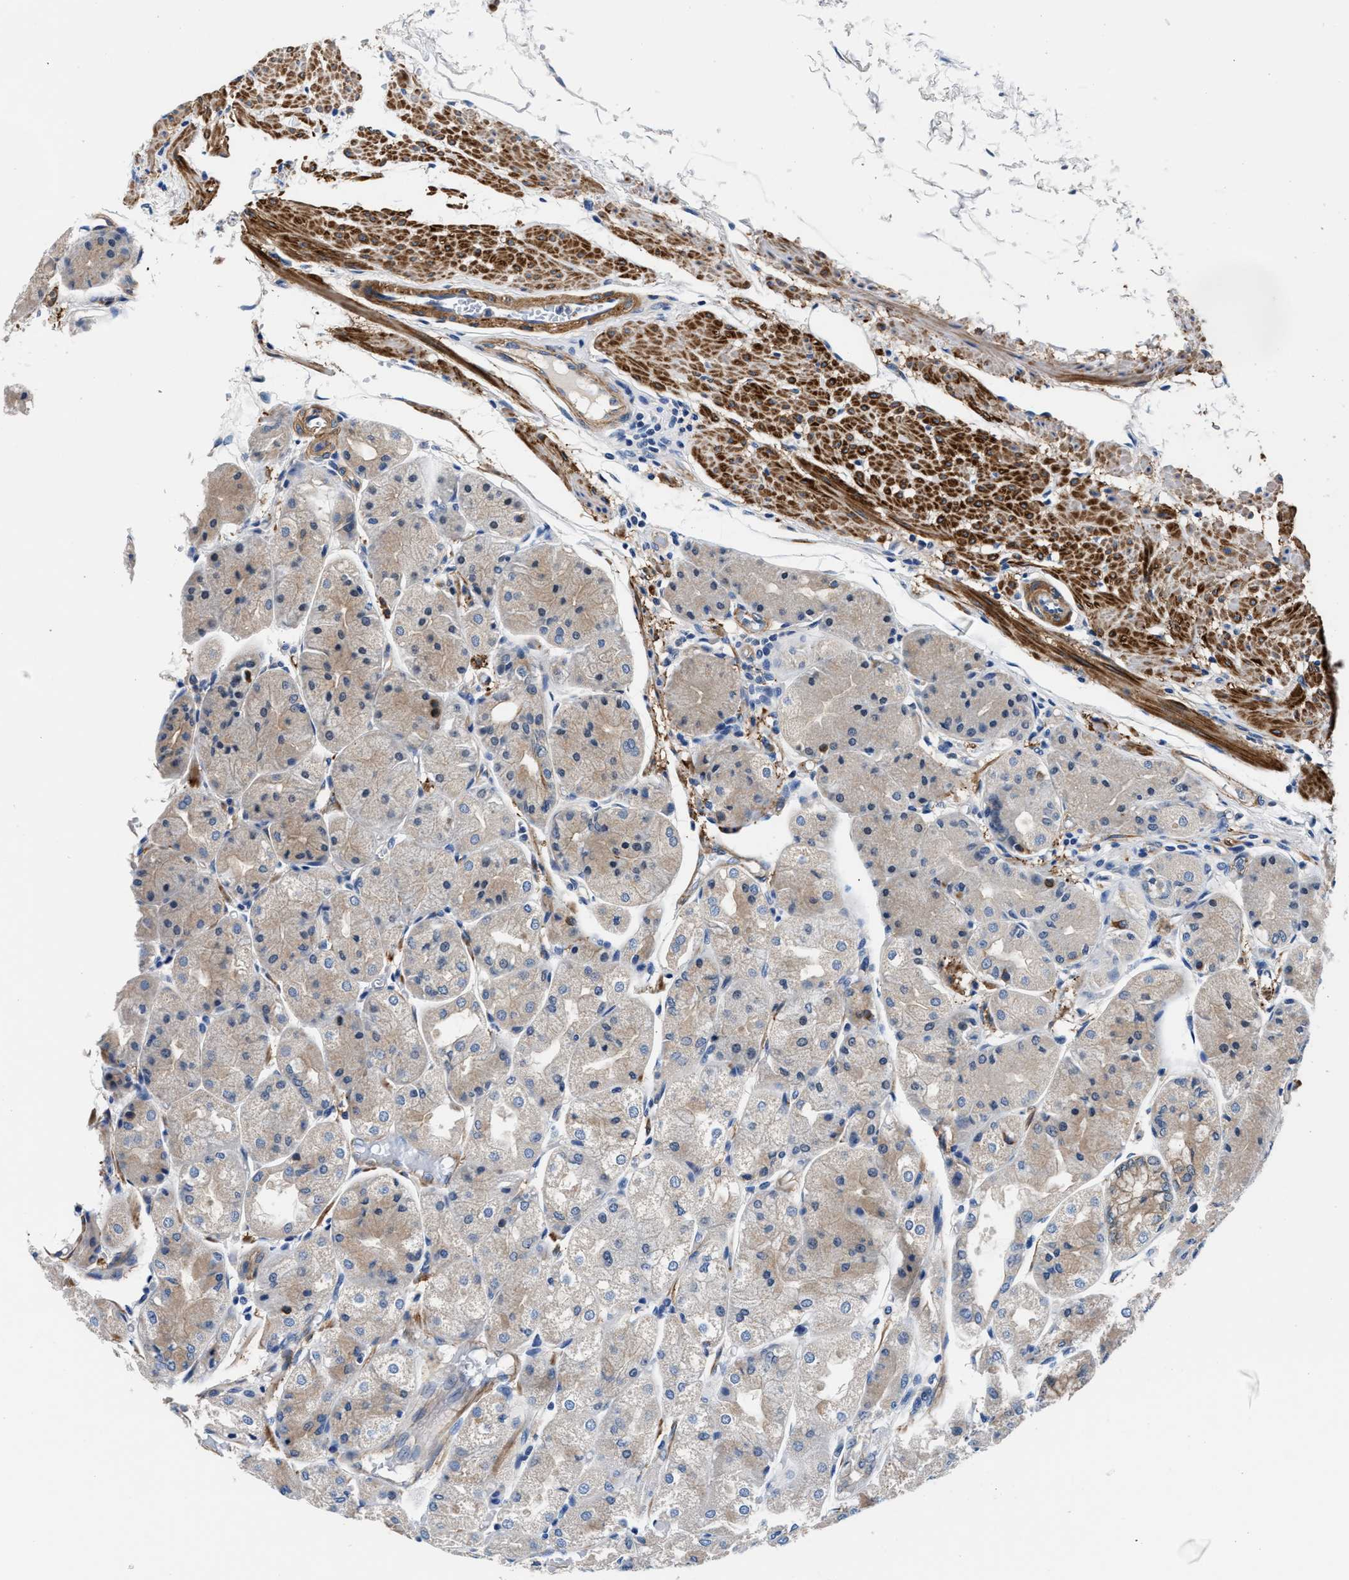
{"staining": {"intensity": "moderate", "quantity": ">75%", "location": "cytoplasmic/membranous"}, "tissue": "stomach", "cell_type": "Glandular cells", "image_type": "normal", "snomed": [{"axis": "morphology", "description": "Normal tissue, NOS"}, {"axis": "topography", "description": "Stomach, upper"}], "caption": "An IHC photomicrograph of benign tissue is shown. Protein staining in brown labels moderate cytoplasmic/membranous positivity in stomach within glandular cells.", "gene": "PARG", "patient": {"sex": "male", "age": 72}}